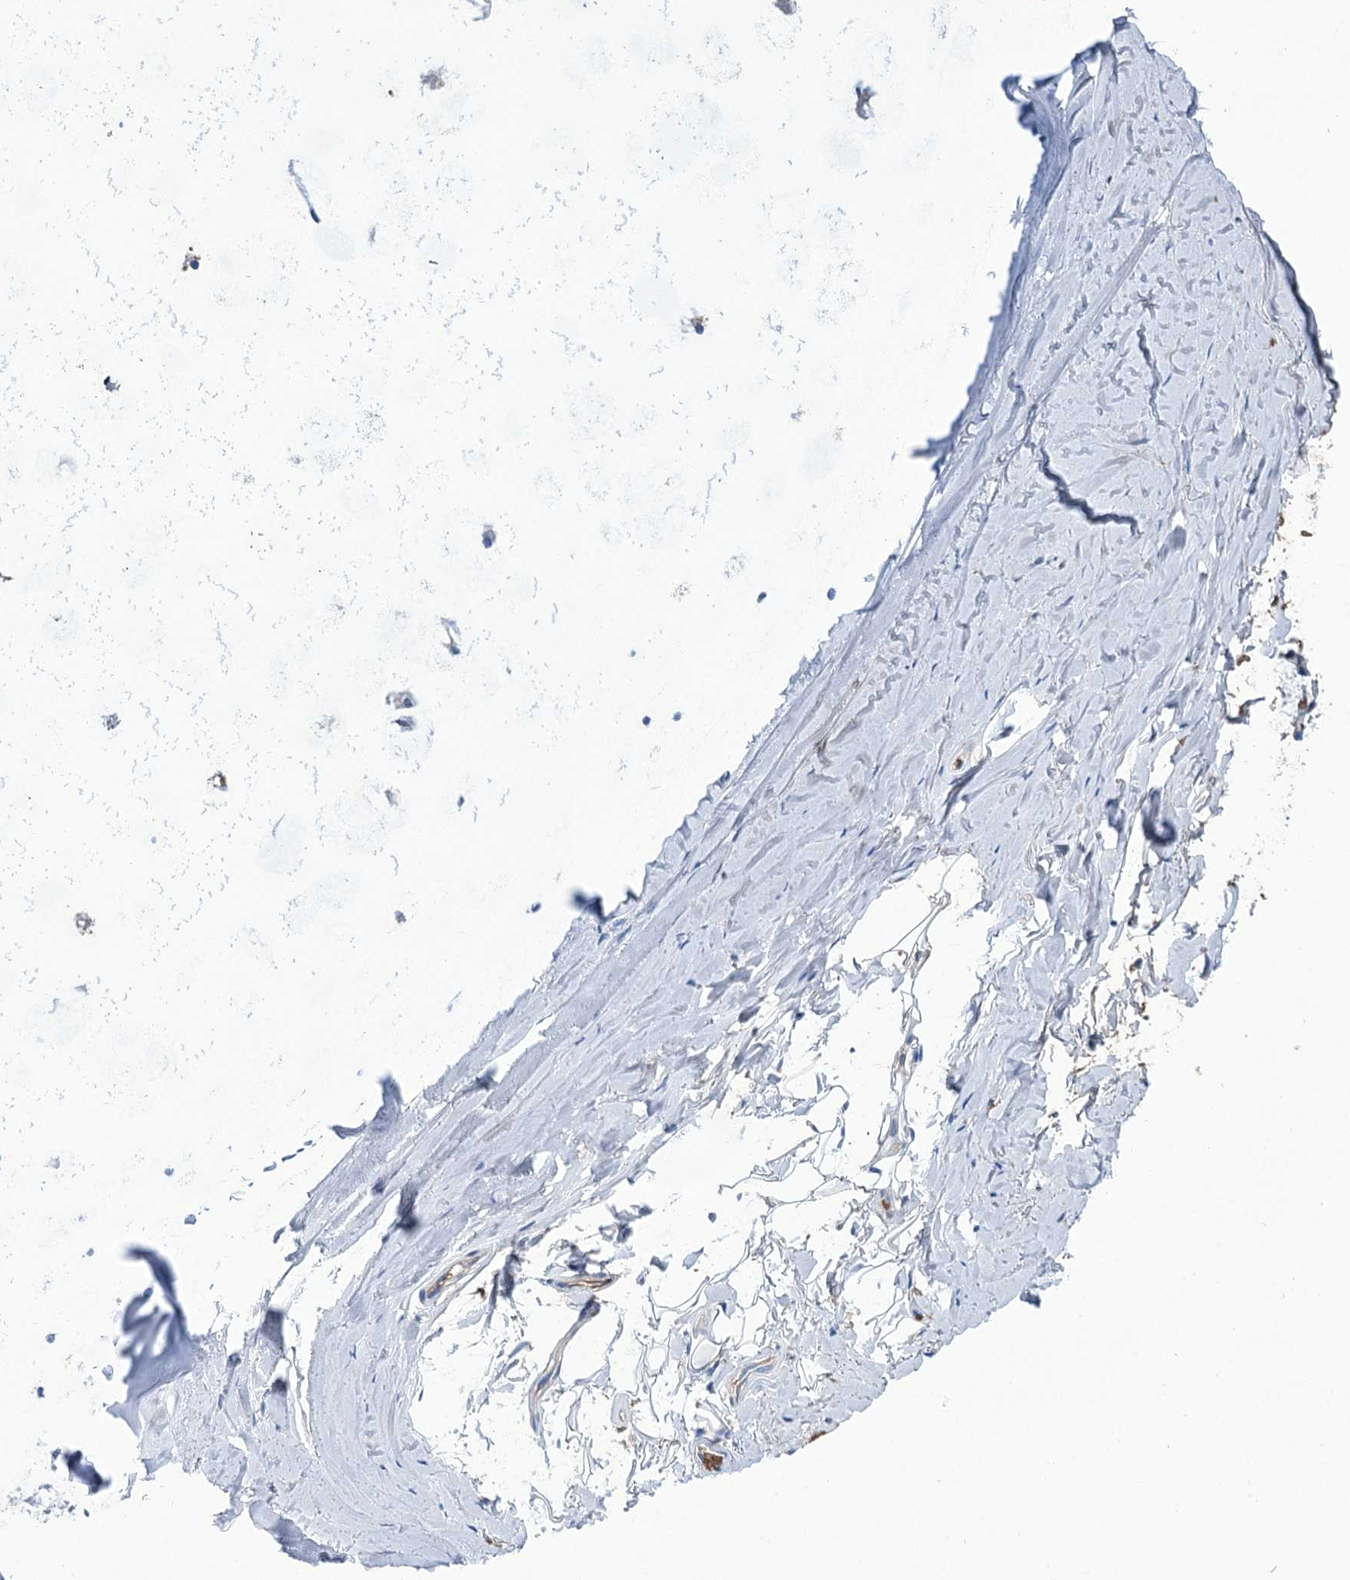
{"staining": {"intensity": "negative", "quantity": "none", "location": "none"}, "tissue": "adipose tissue", "cell_type": "Adipocytes", "image_type": "normal", "snomed": [{"axis": "morphology", "description": "Normal tissue, NOS"}, {"axis": "topography", "description": "Lymph node"}, {"axis": "topography", "description": "Bronchus"}], "caption": "There is no significant staining in adipocytes of adipose tissue. (Immunohistochemistry (ihc), brightfield microscopy, high magnification).", "gene": "RPUSD3", "patient": {"sex": "male", "age": 63}}